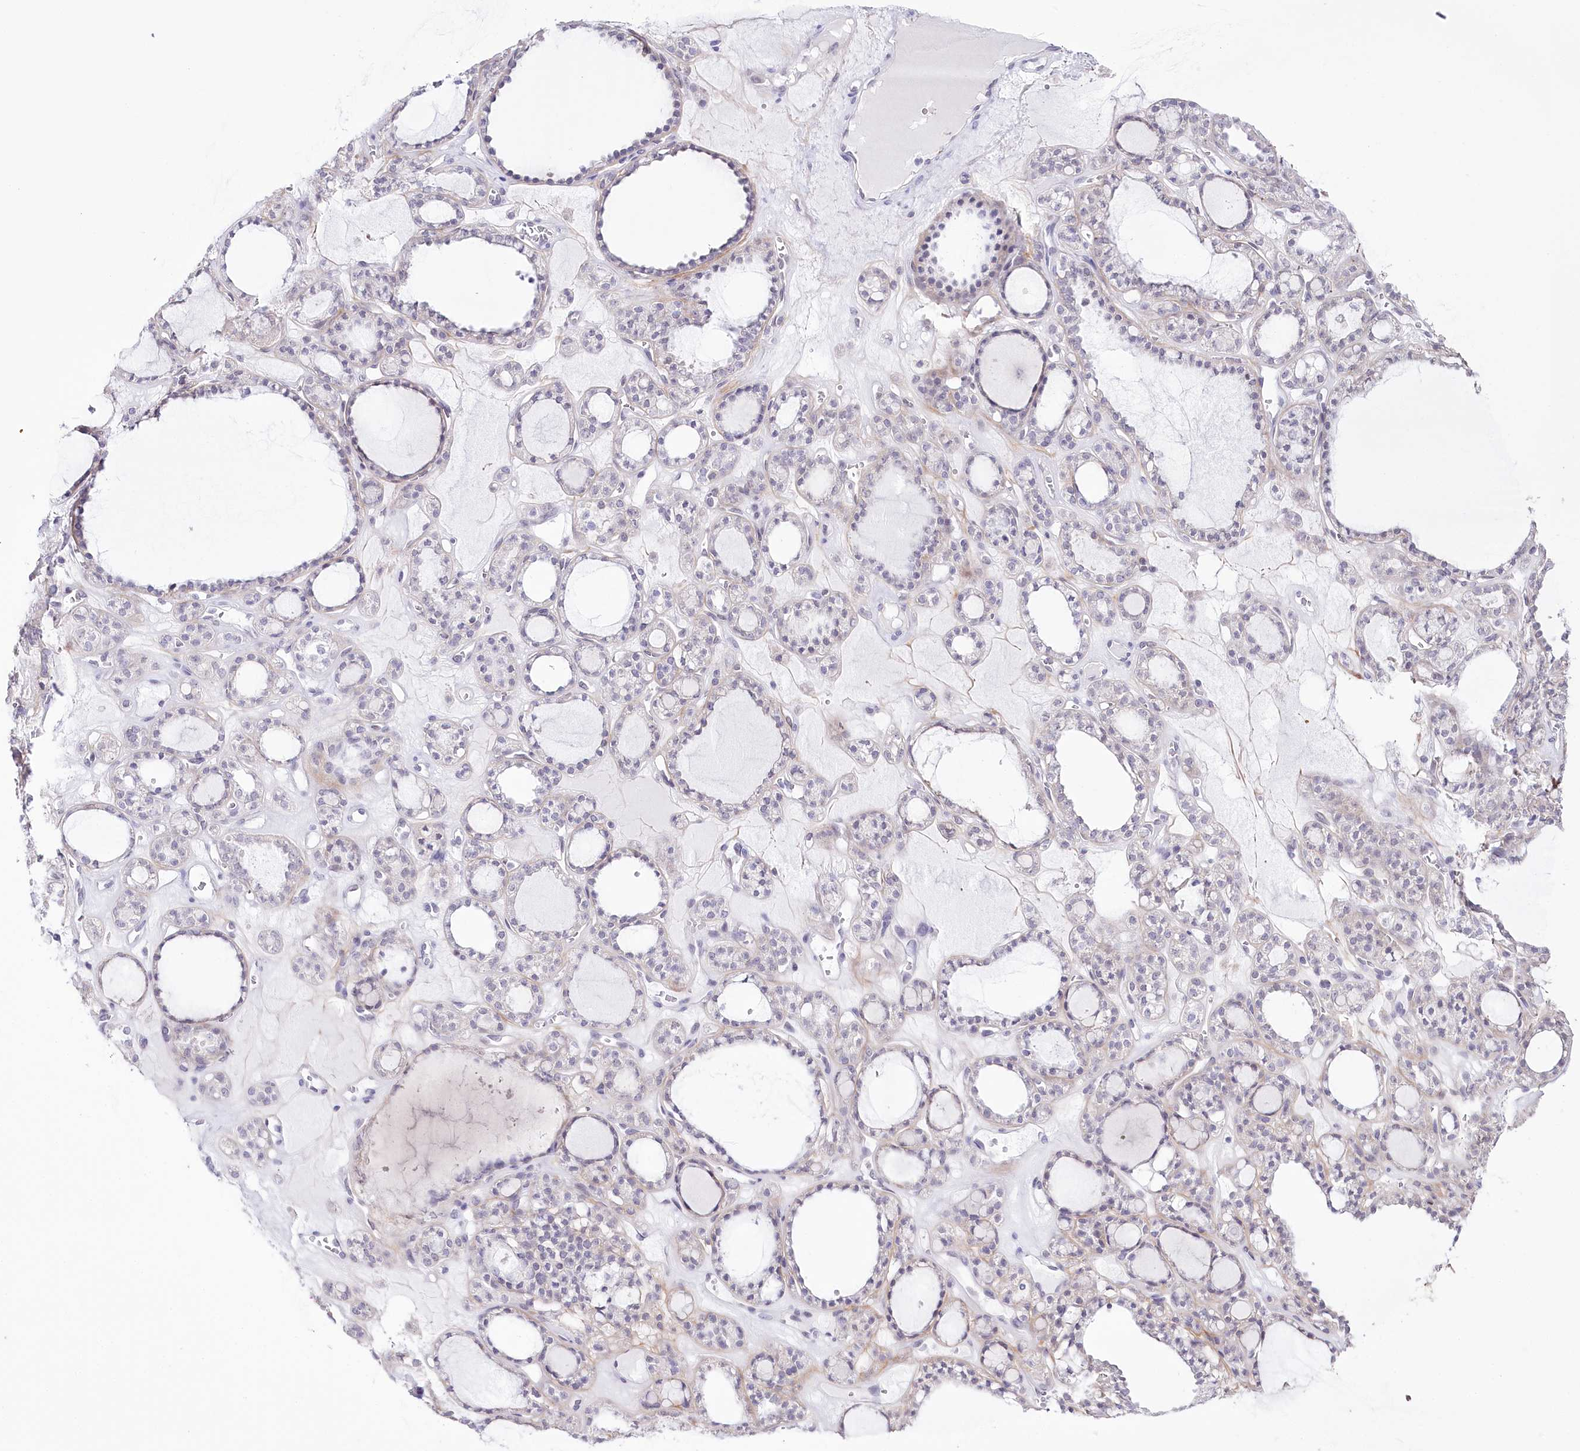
{"staining": {"intensity": "negative", "quantity": "none", "location": "none"}, "tissue": "thyroid gland", "cell_type": "Glandular cells", "image_type": "normal", "snomed": [{"axis": "morphology", "description": "Normal tissue, NOS"}, {"axis": "topography", "description": "Thyroid gland"}], "caption": "Glandular cells are negative for brown protein staining in unremarkable thyroid gland. (Stains: DAB (3,3'-diaminobenzidine) immunohistochemistry (IHC) with hematoxylin counter stain, Microscopy: brightfield microscopy at high magnification).", "gene": "SLC39A10", "patient": {"sex": "female", "age": 28}}